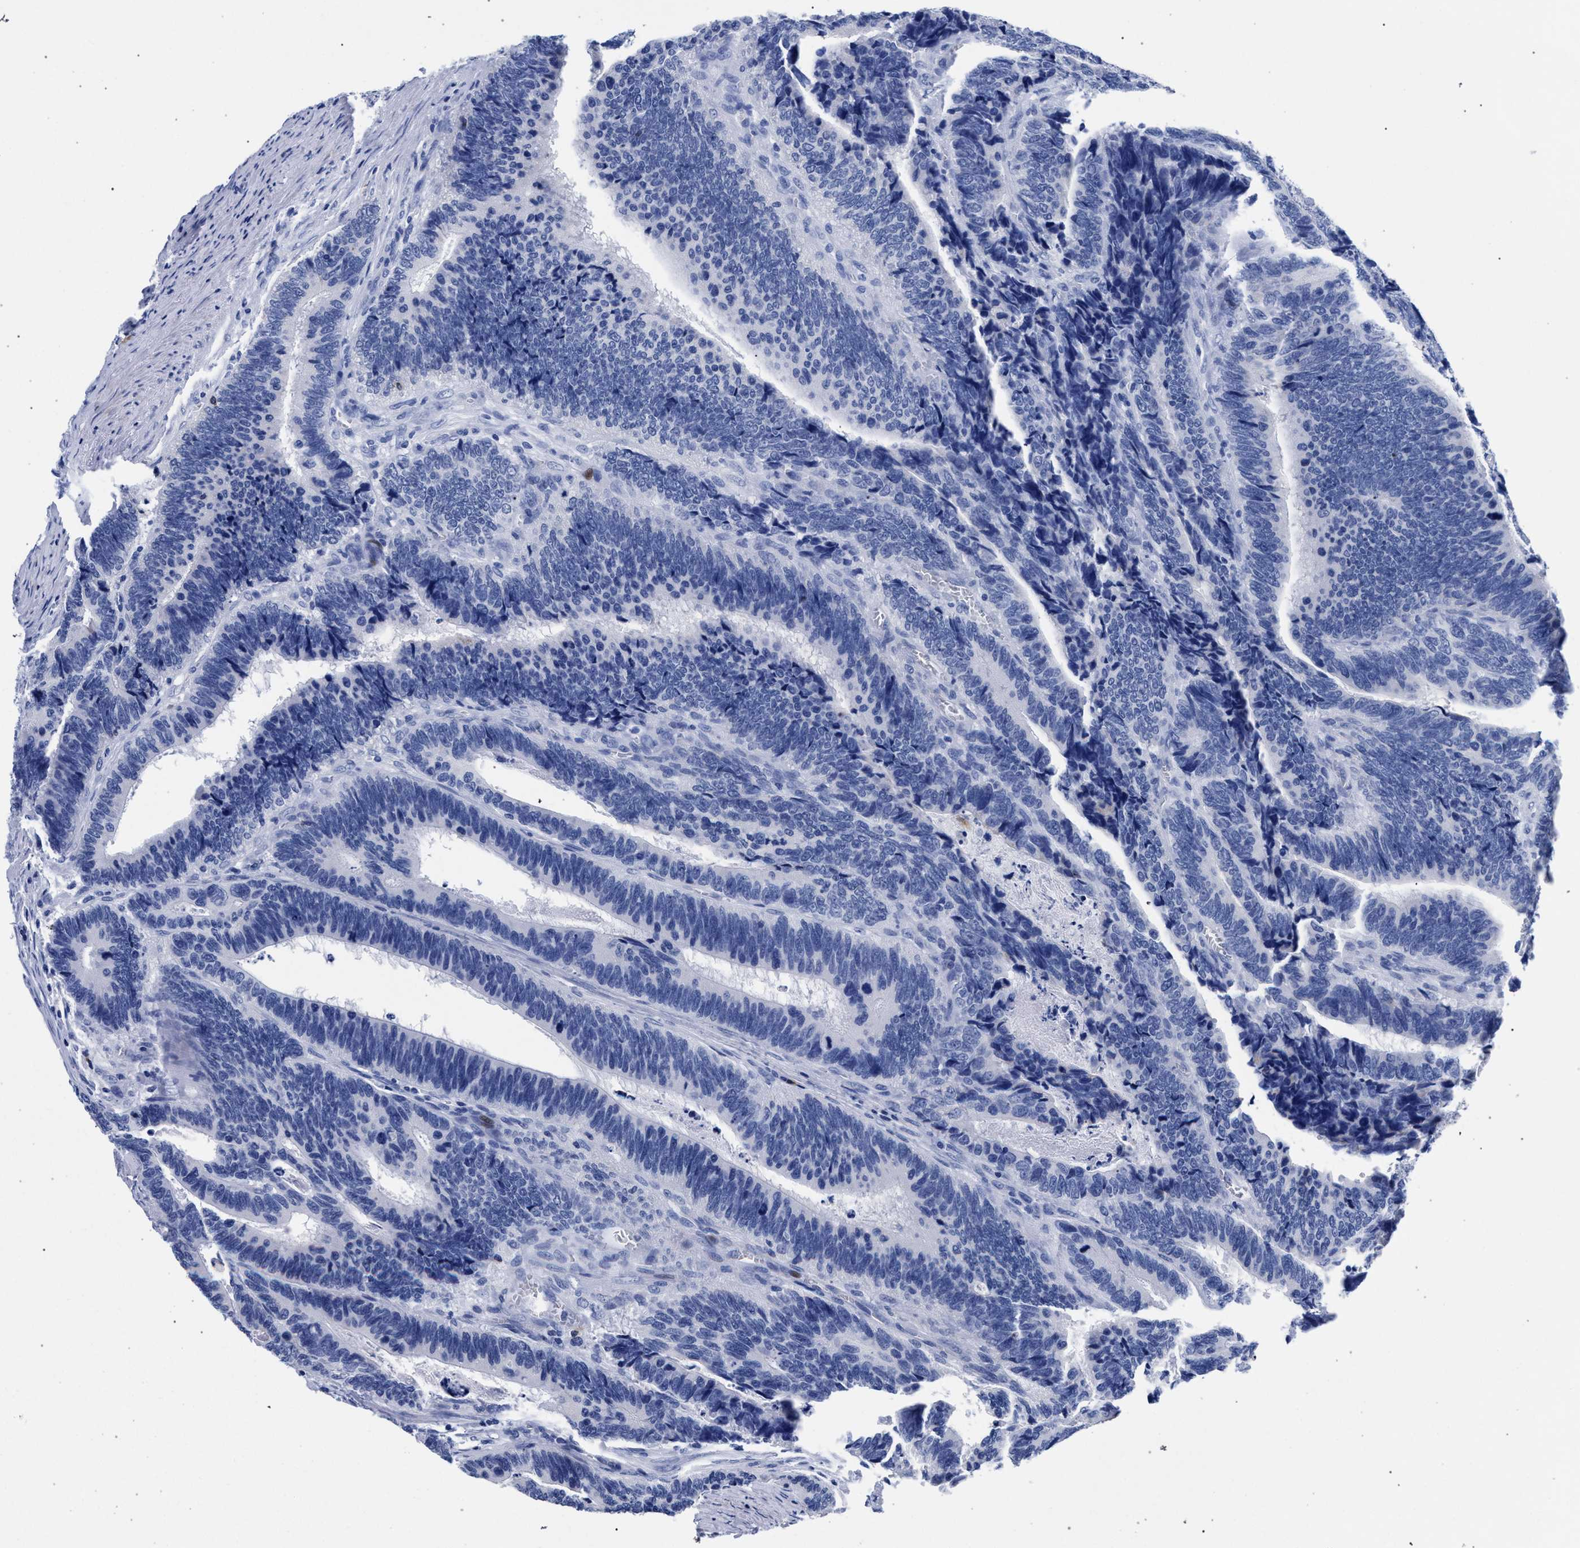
{"staining": {"intensity": "negative", "quantity": "none", "location": "none"}, "tissue": "colorectal cancer", "cell_type": "Tumor cells", "image_type": "cancer", "snomed": [{"axis": "morphology", "description": "Adenocarcinoma, NOS"}, {"axis": "topography", "description": "Colon"}], "caption": "Tumor cells are negative for brown protein staining in colorectal cancer.", "gene": "KLRK1", "patient": {"sex": "male", "age": 72}}